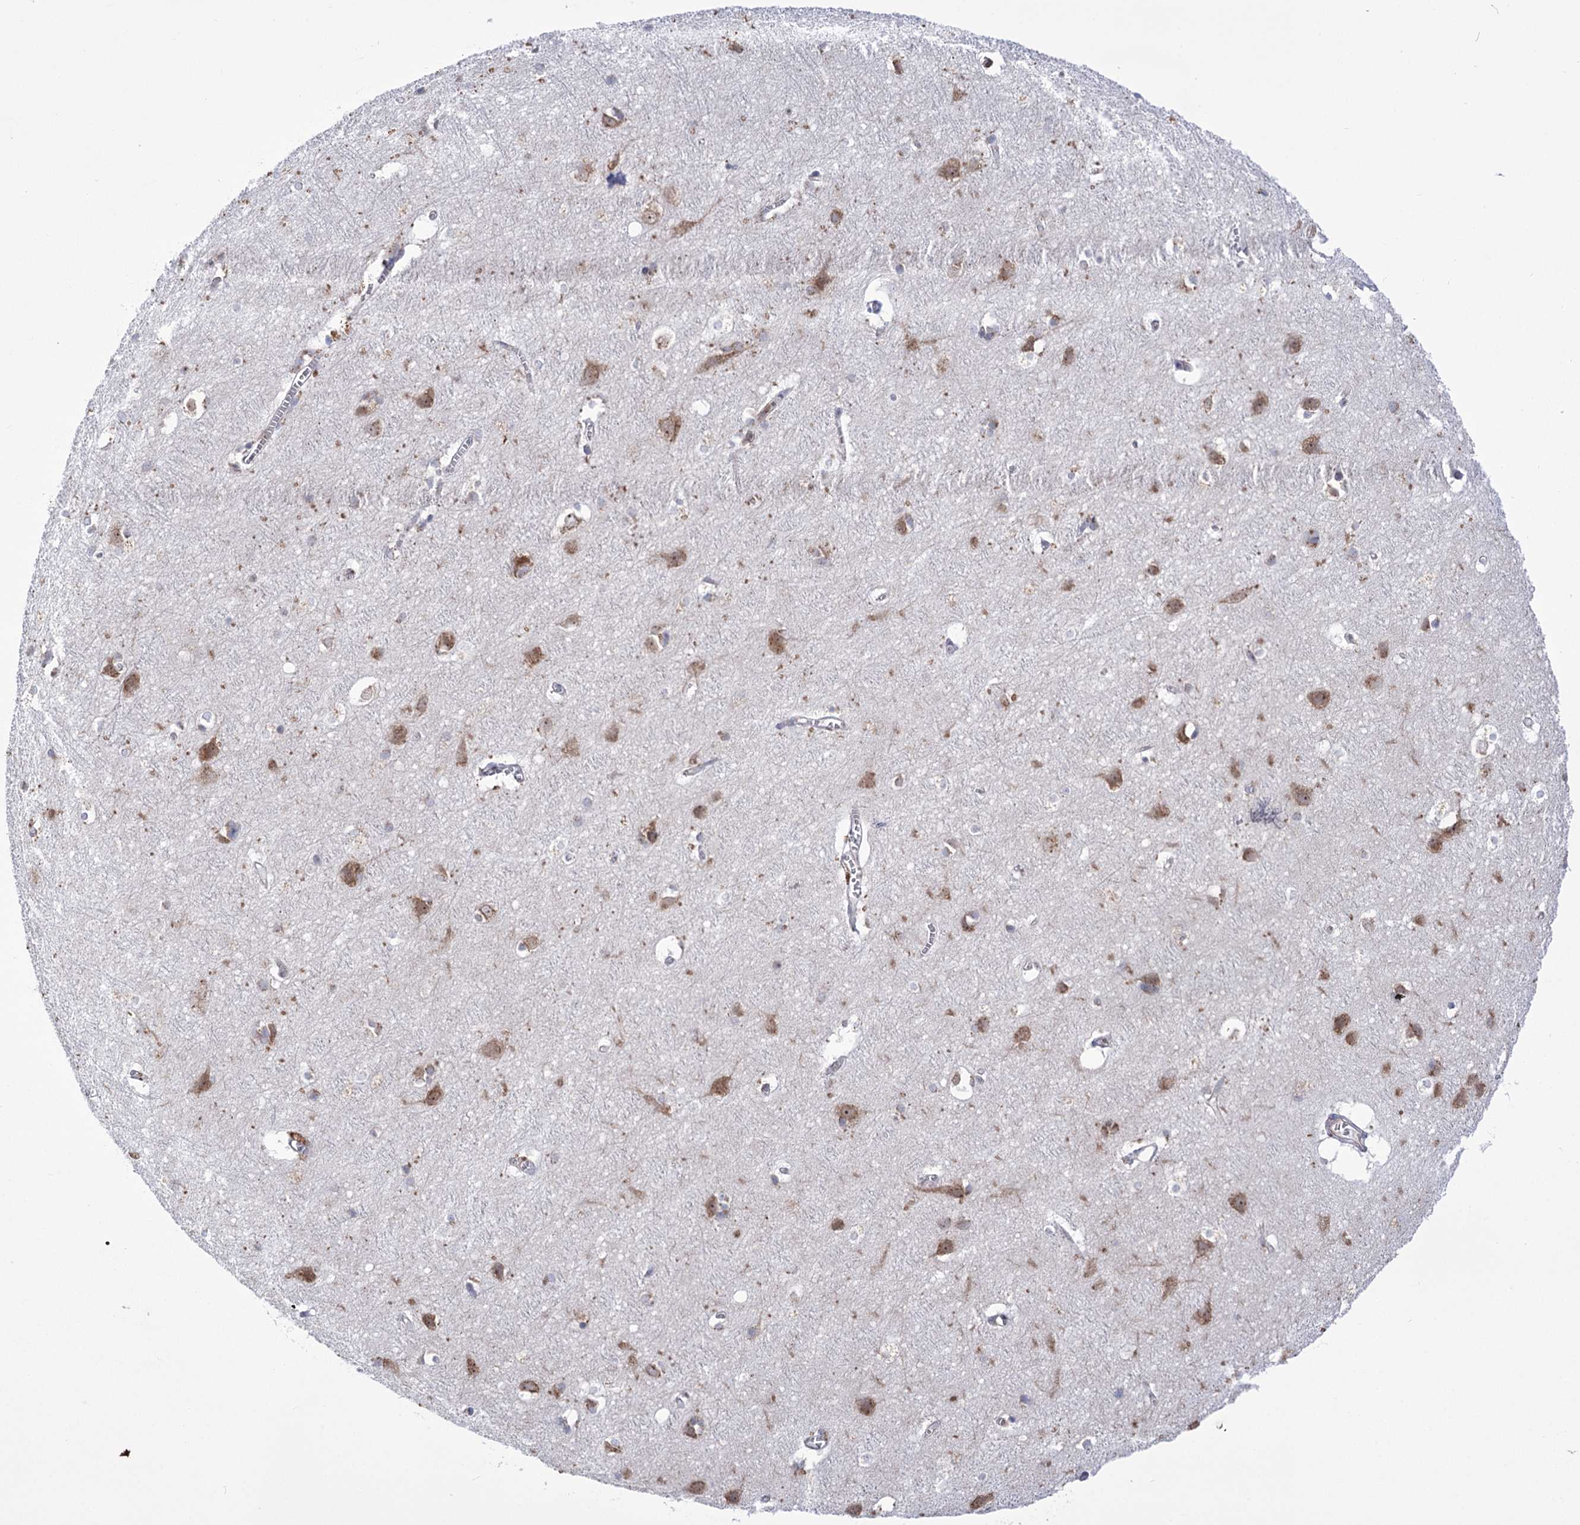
{"staining": {"intensity": "negative", "quantity": "none", "location": "none"}, "tissue": "cerebral cortex", "cell_type": "Endothelial cells", "image_type": "normal", "snomed": [{"axis": "morphology", "description": "Normal tissue, NOS"}, {"axis": "topography", "description": "Cerebral cortex"}], "caption": "Image shows no significant protein positivity in endothelial cells of unremarkable cerebral cortex.", "gene": "ZNF622", "patient": {"sex": "male", "age": 54}}